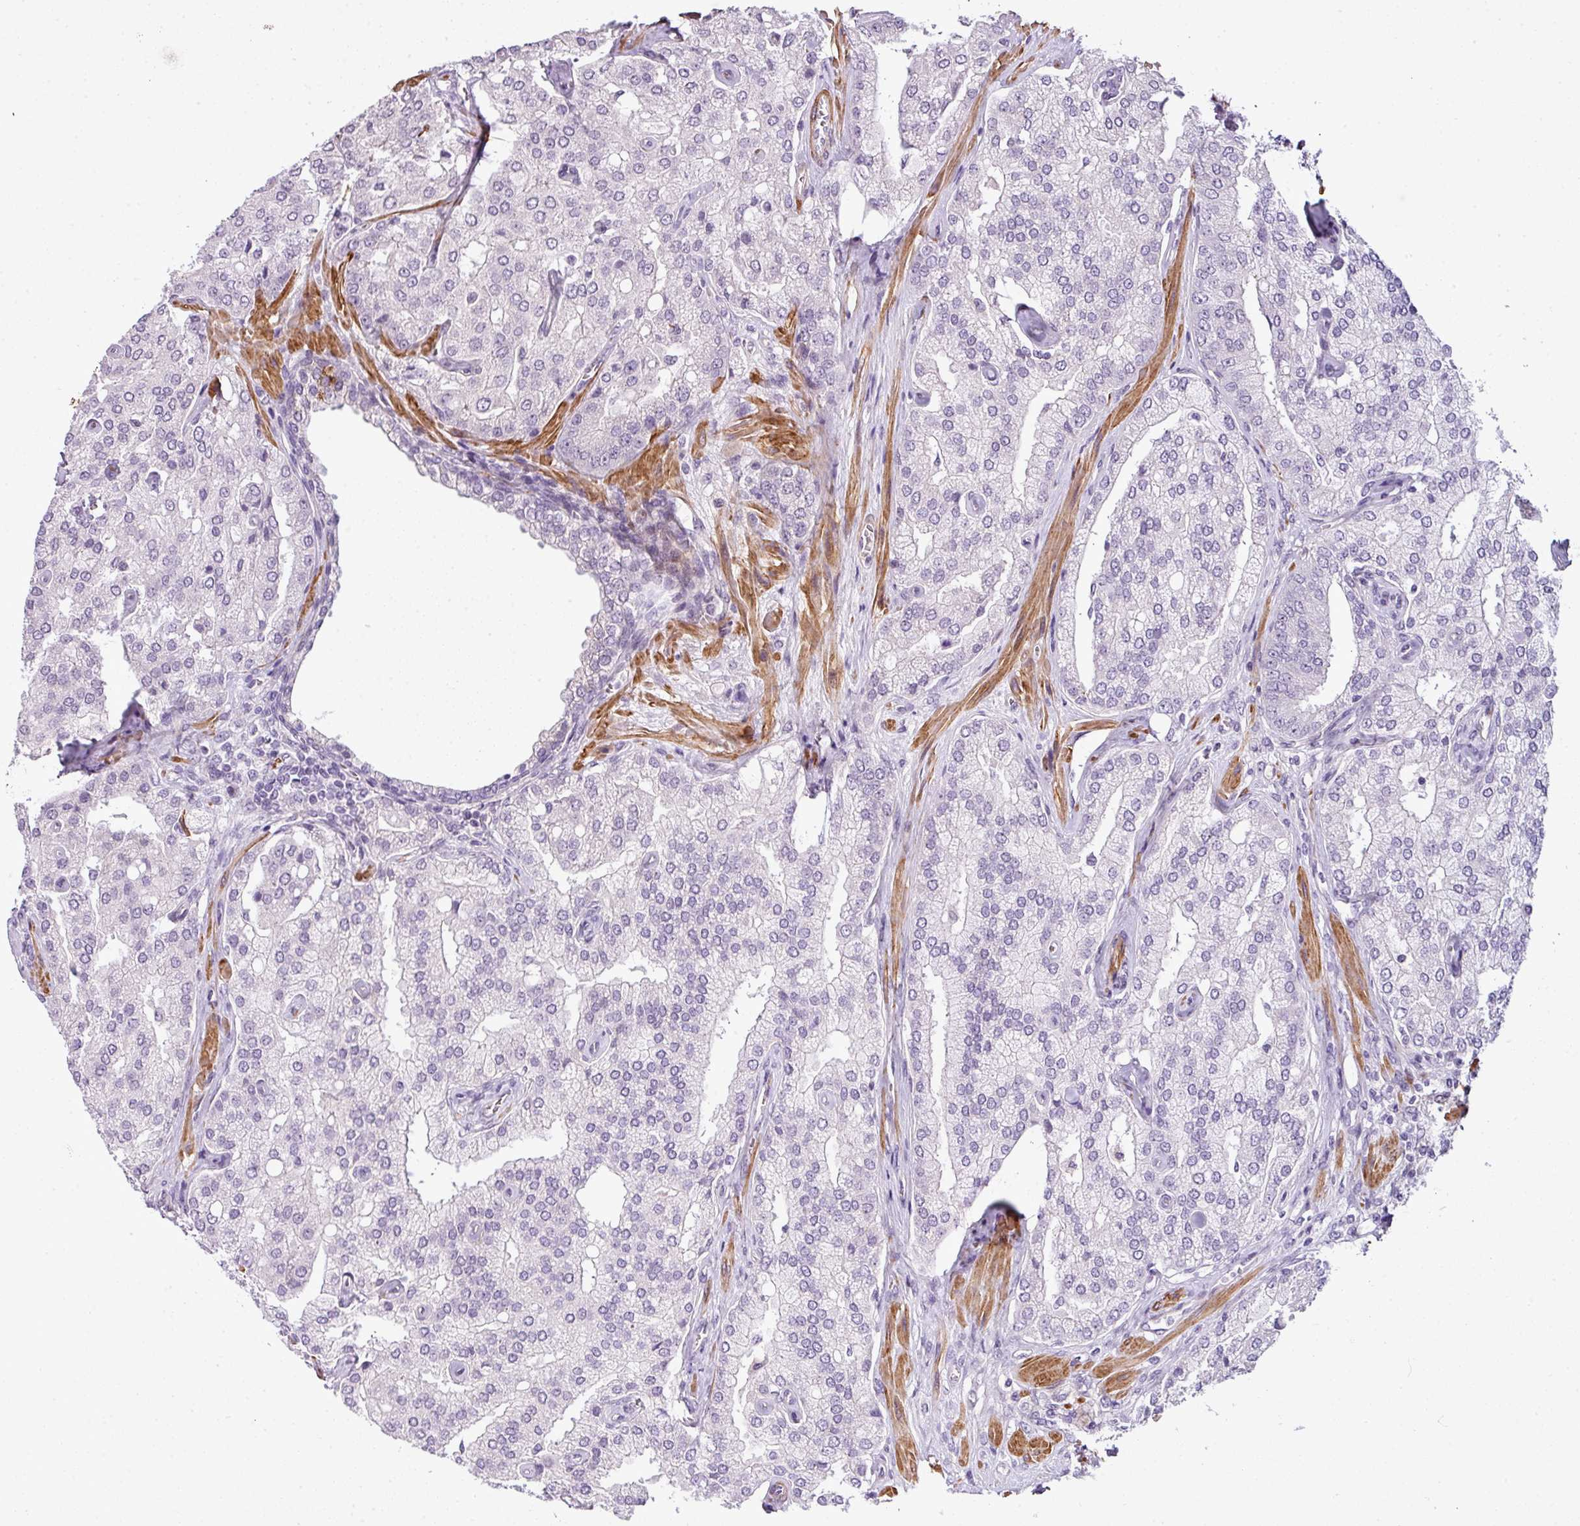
{"staining": {"intensity": "negative", "quantity": "none", "location": "none"}, "tissue": "prostate cancer", "cell_type": "Tumor cells", "image_type": "cancer", "snomed": [{"axis": "morphology", "description": "Adenocarcinoma, High grade"}, {"axis": "topography", "description": "Prostate"}], "caption": "Human prostate high-grade adenocarcinoma stained for a protein using immunohistochemistry (IHC) reveals no positivity in tumor cells.", "gene": "ZNF688", "patient": {"sex": "male", "age": 68}}